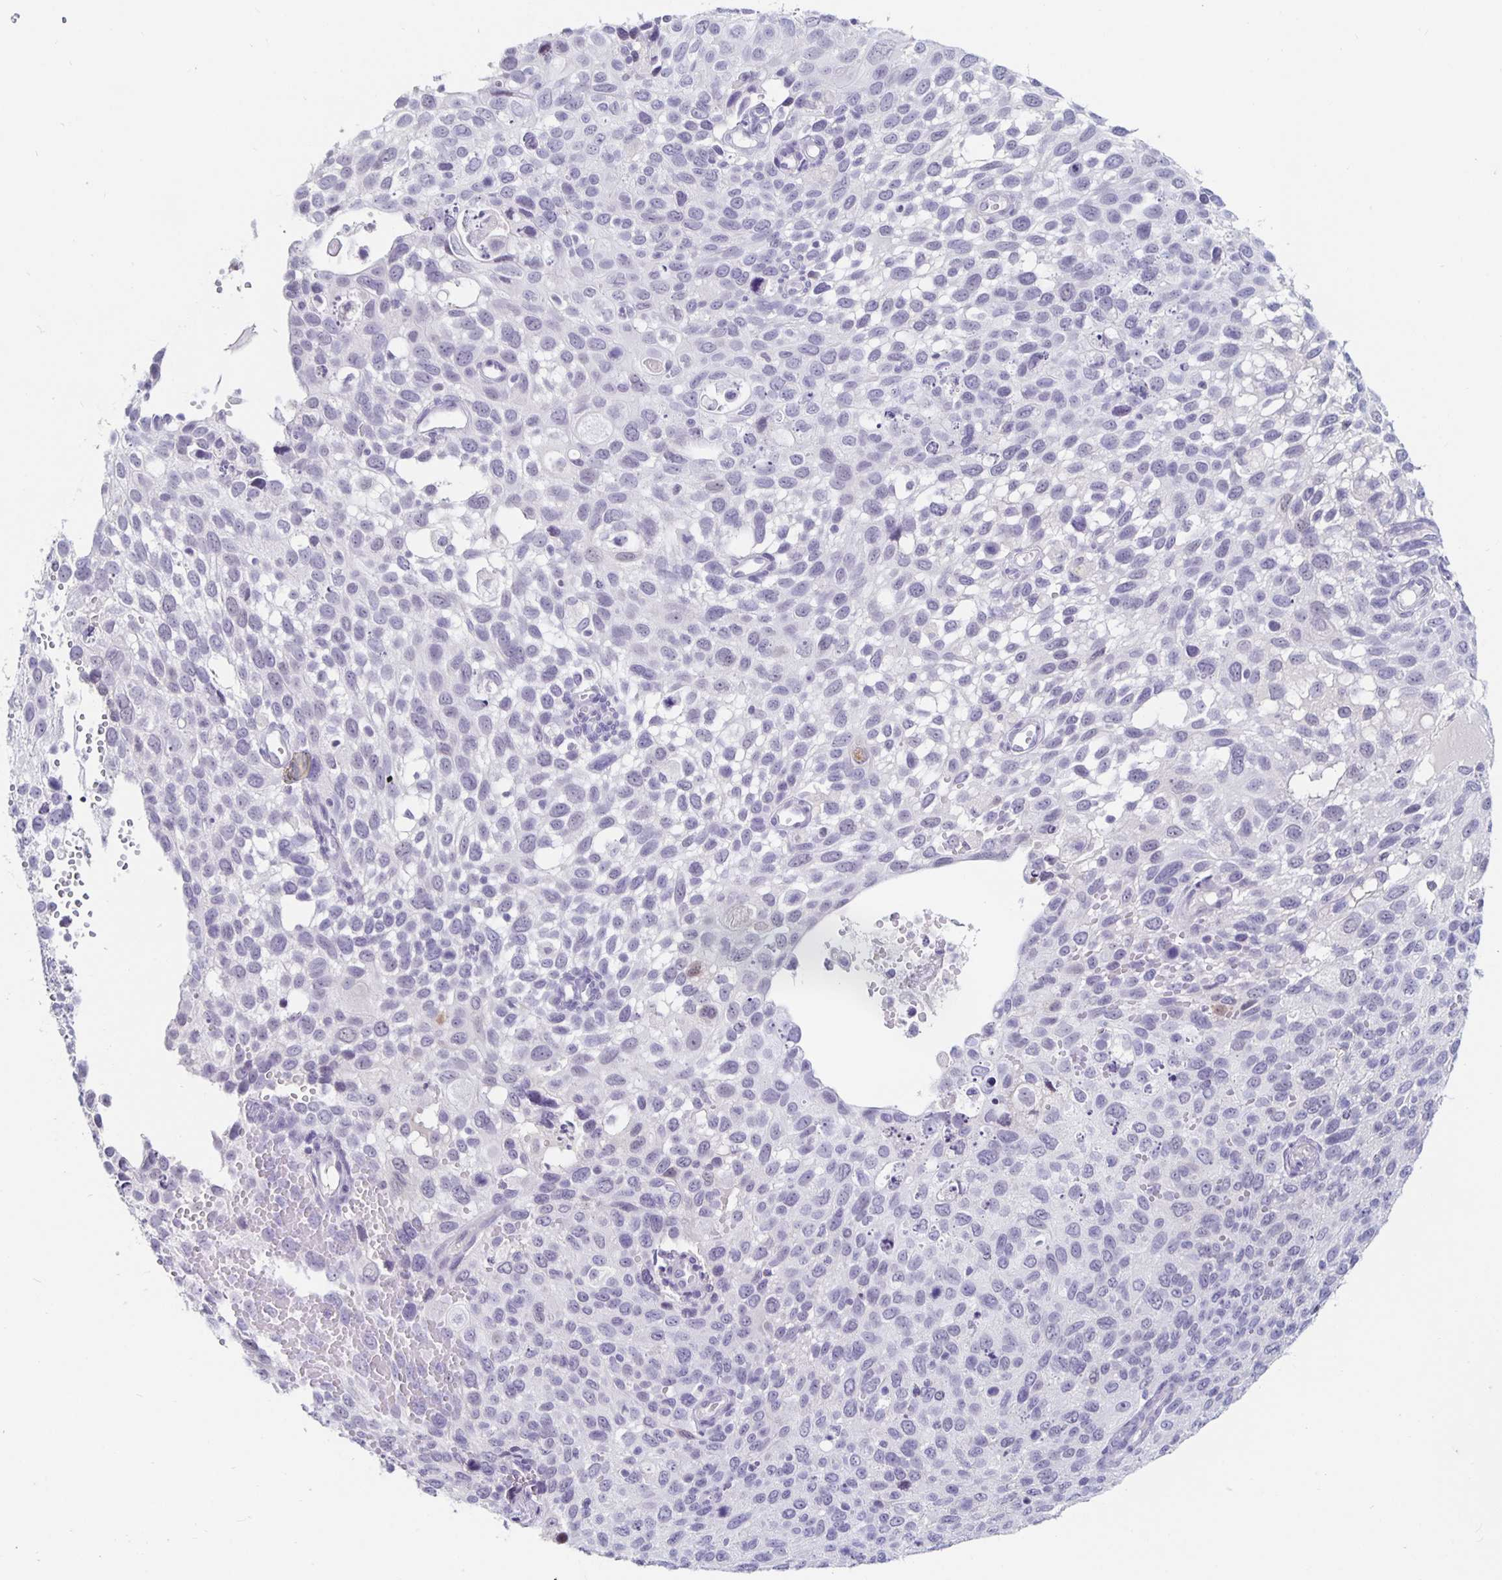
{"staining": {"intensity": "negative", "quantity": "none", "location": "none"}, "tissue": "cervical cancer", "cell_type": "Tumor cells", "image_type": "cancer", "snomed": [{"axis": "morphology", "description": "Squamous cell carcinoma, NOS"}, {"axis": "topography", "description": "Cervix"}], "caption": "Tumor cells show no significant staining in cervical cancer (squamous cell carcinoma).", "gene": "KCNQ2", "patient": {"sex": "female", "age": 70}}